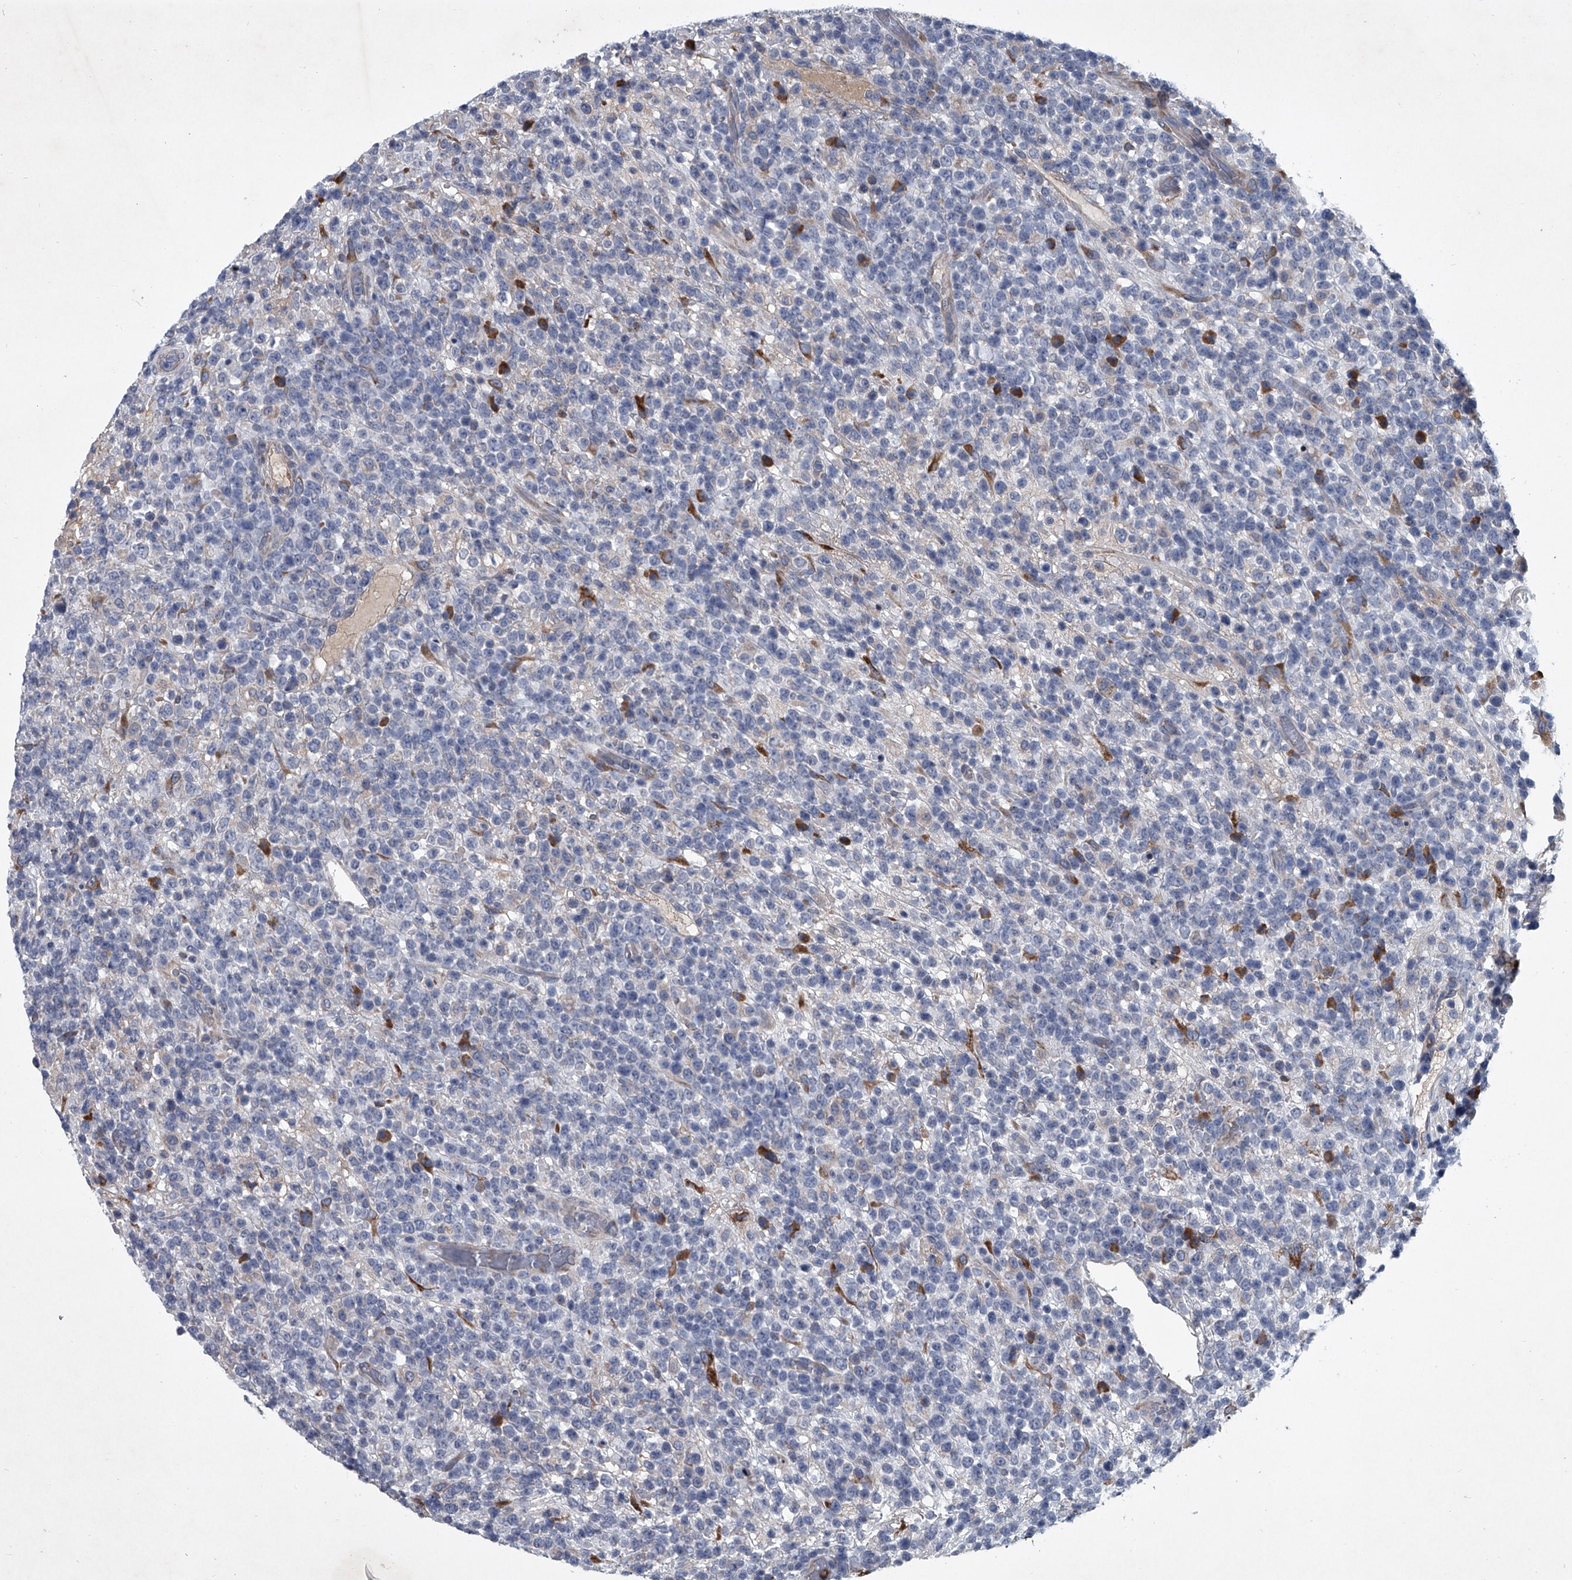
{"staining": {"intensity": "negative", "quantity": "none", "location": "none"}, "tissue": "lymphoma", "cell_type": "Tumor cells", "image_type": "cancer", "snomed": [{"axis": "morphology", "description": "Malignant lymphoma, non-Hodgkin's type, High grade"}, {"axis": "topography", "description": "Colon"}], "caption": "High-grade malignant lymphoma, non-Hodgkin's type was stained to show a protein in brown. There is no significant expression in tumor cells.", "gene": "ABCG1", "patient": {"sex": "female", "age": 53}}